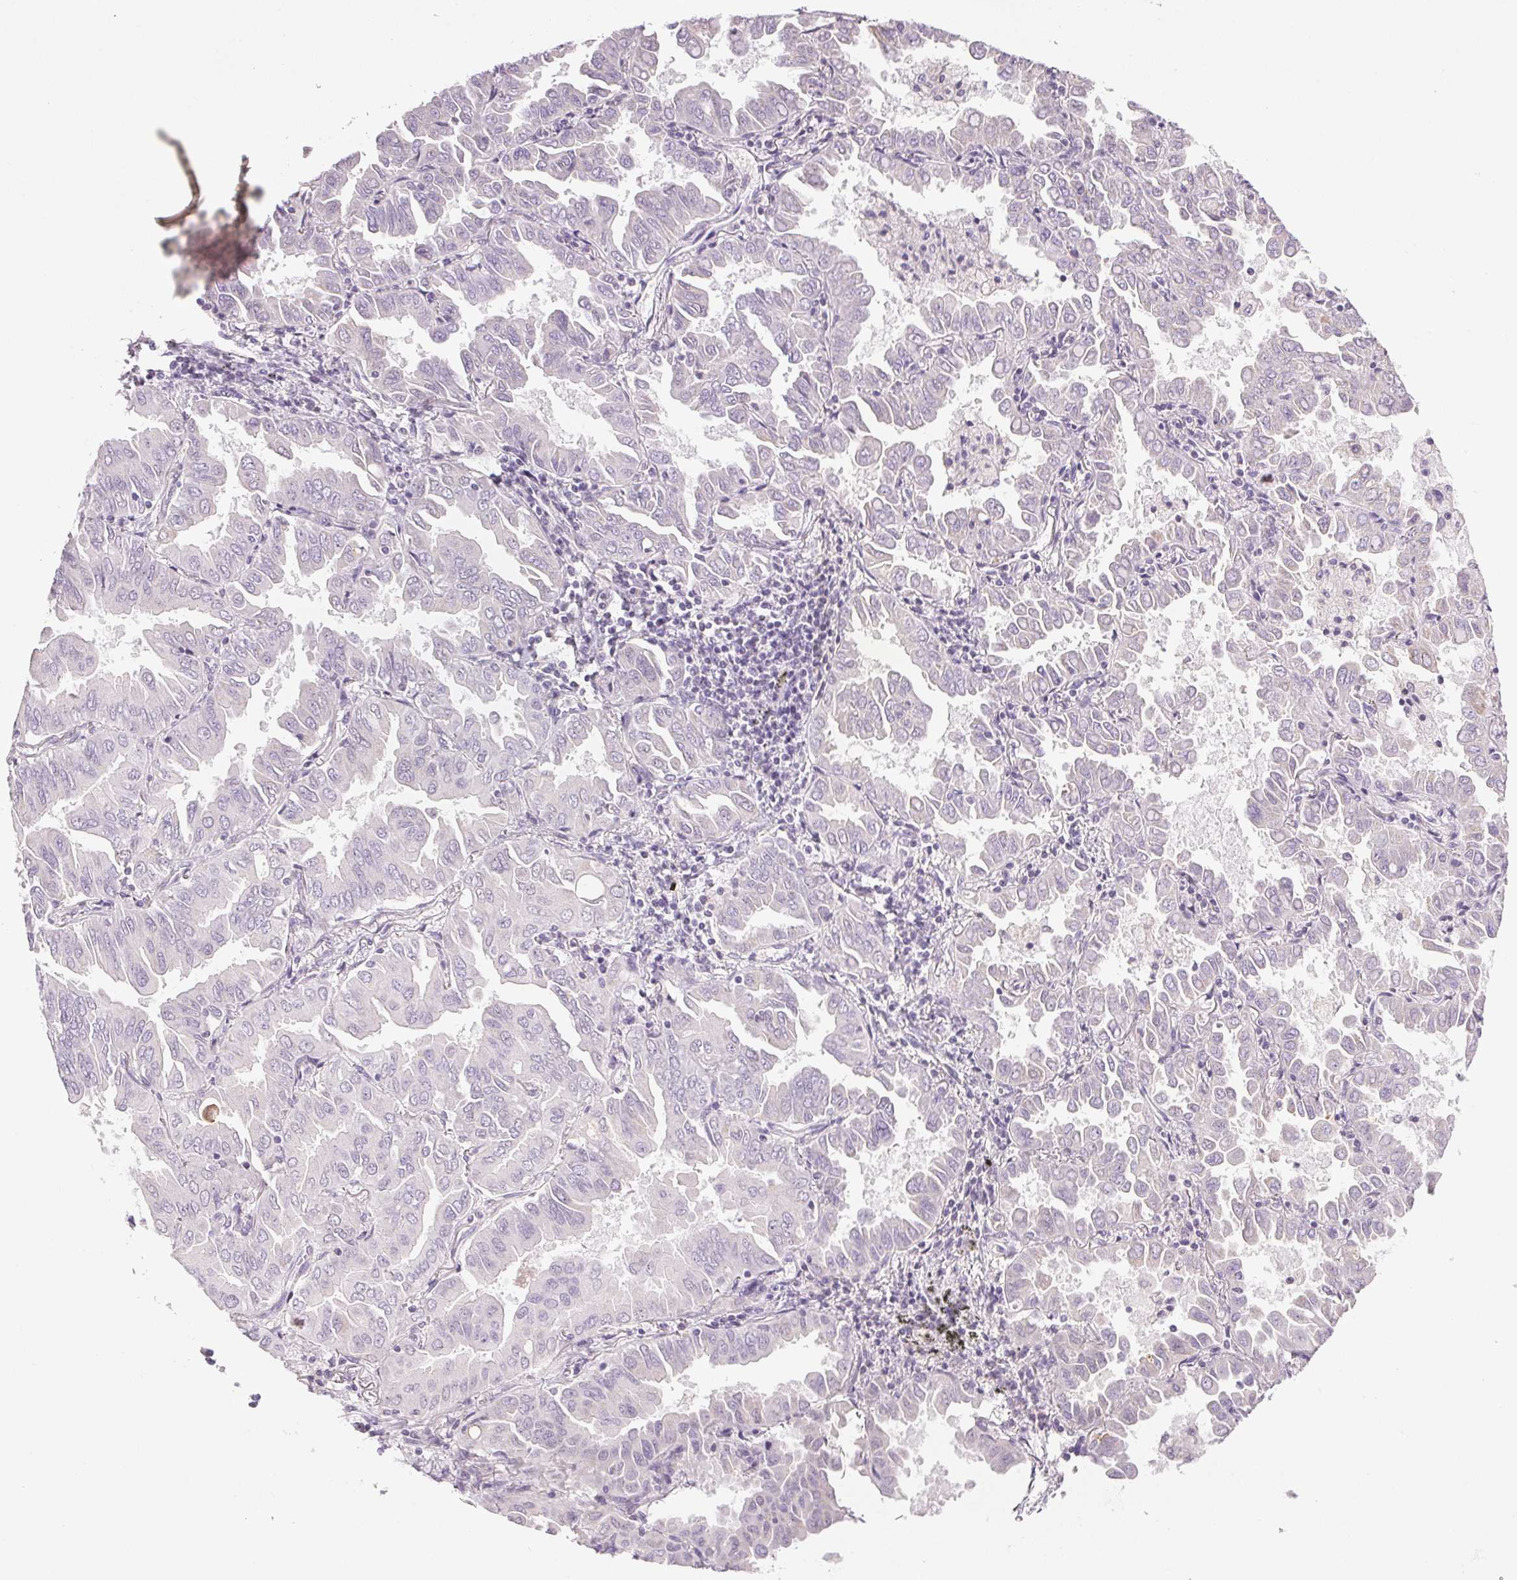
{"staining": {"intensity": "negative", "quantity": "none", "location": "none"}, "tissue": "lung cancer", "cell_type": "Tumor cells", "image_type": "cancer", "snomed": [{"axis": "morphology", "description": "Adenocarcinoma, NOS"}, {"axis": "topography", "description": "Lung"}], "caption": "The immunohistochemistry micrograph has no significant positivity in tumor cells of lung cancer tissue.", "gene": "COL7A1", "patient": {"sex": "male", "age": 64}}